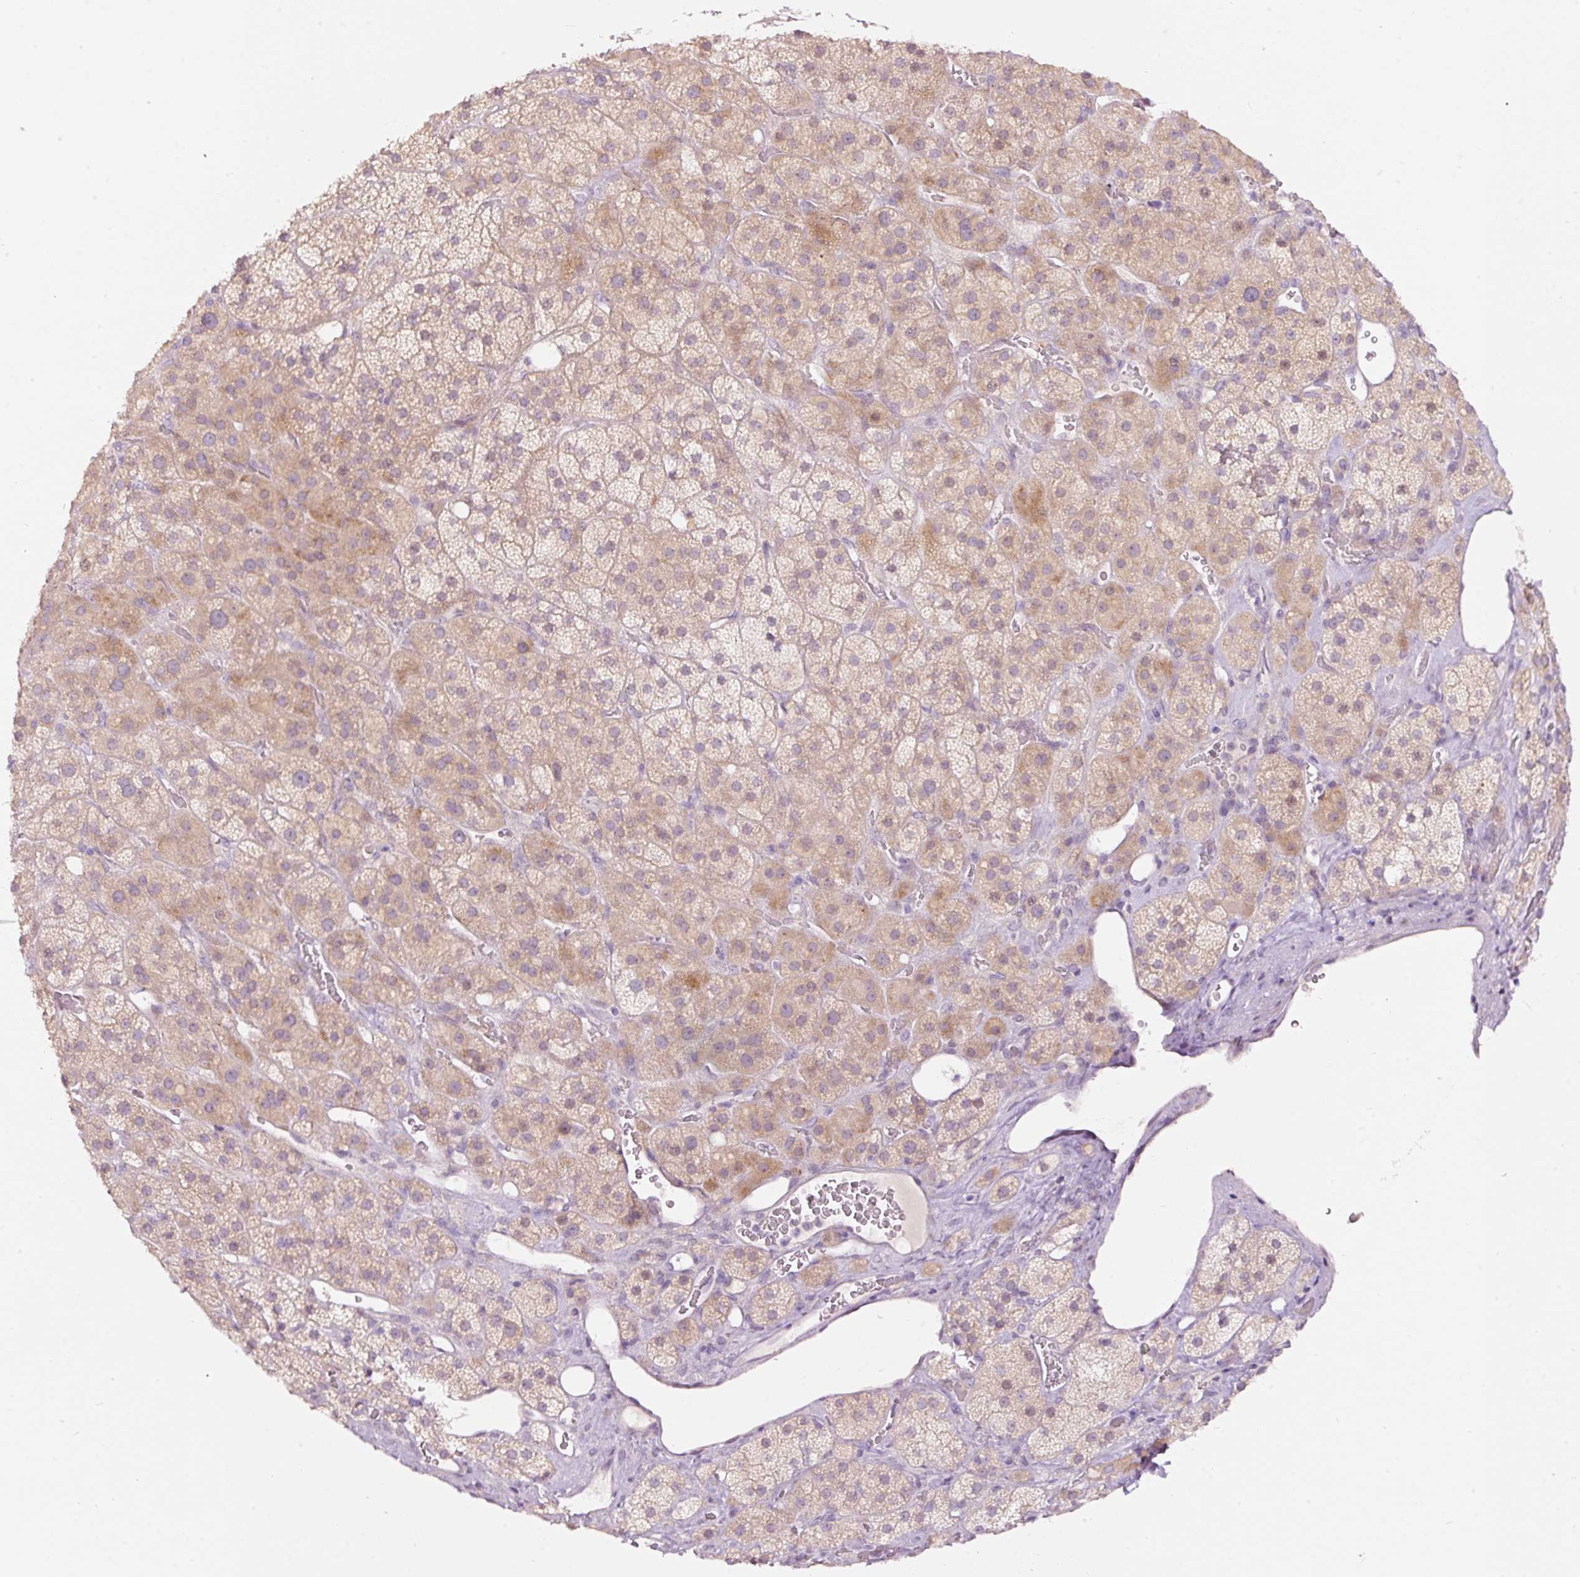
{"staining": {"intensity": "moderate", "quantity": "25%-75%", "location": "cytoplasmic/membranous"}, "tissue": "adrenal gland", "cell_type": "Glandular cells", "image_type": "normal", "snomed": [{"axis": "morphology", "description": "Normal tissue, NOS"}, {"axis": "topography", "description": "Adrenal gland"}], "caption": "Immunohistochemical staining of unremarkable adrenal gland displays moderate cytoplasmic/membranous protein positivity in about 25%-75% of glandular cells.", "gene": "RSPO2", "patient": {"sex": "male", "age": 57}}